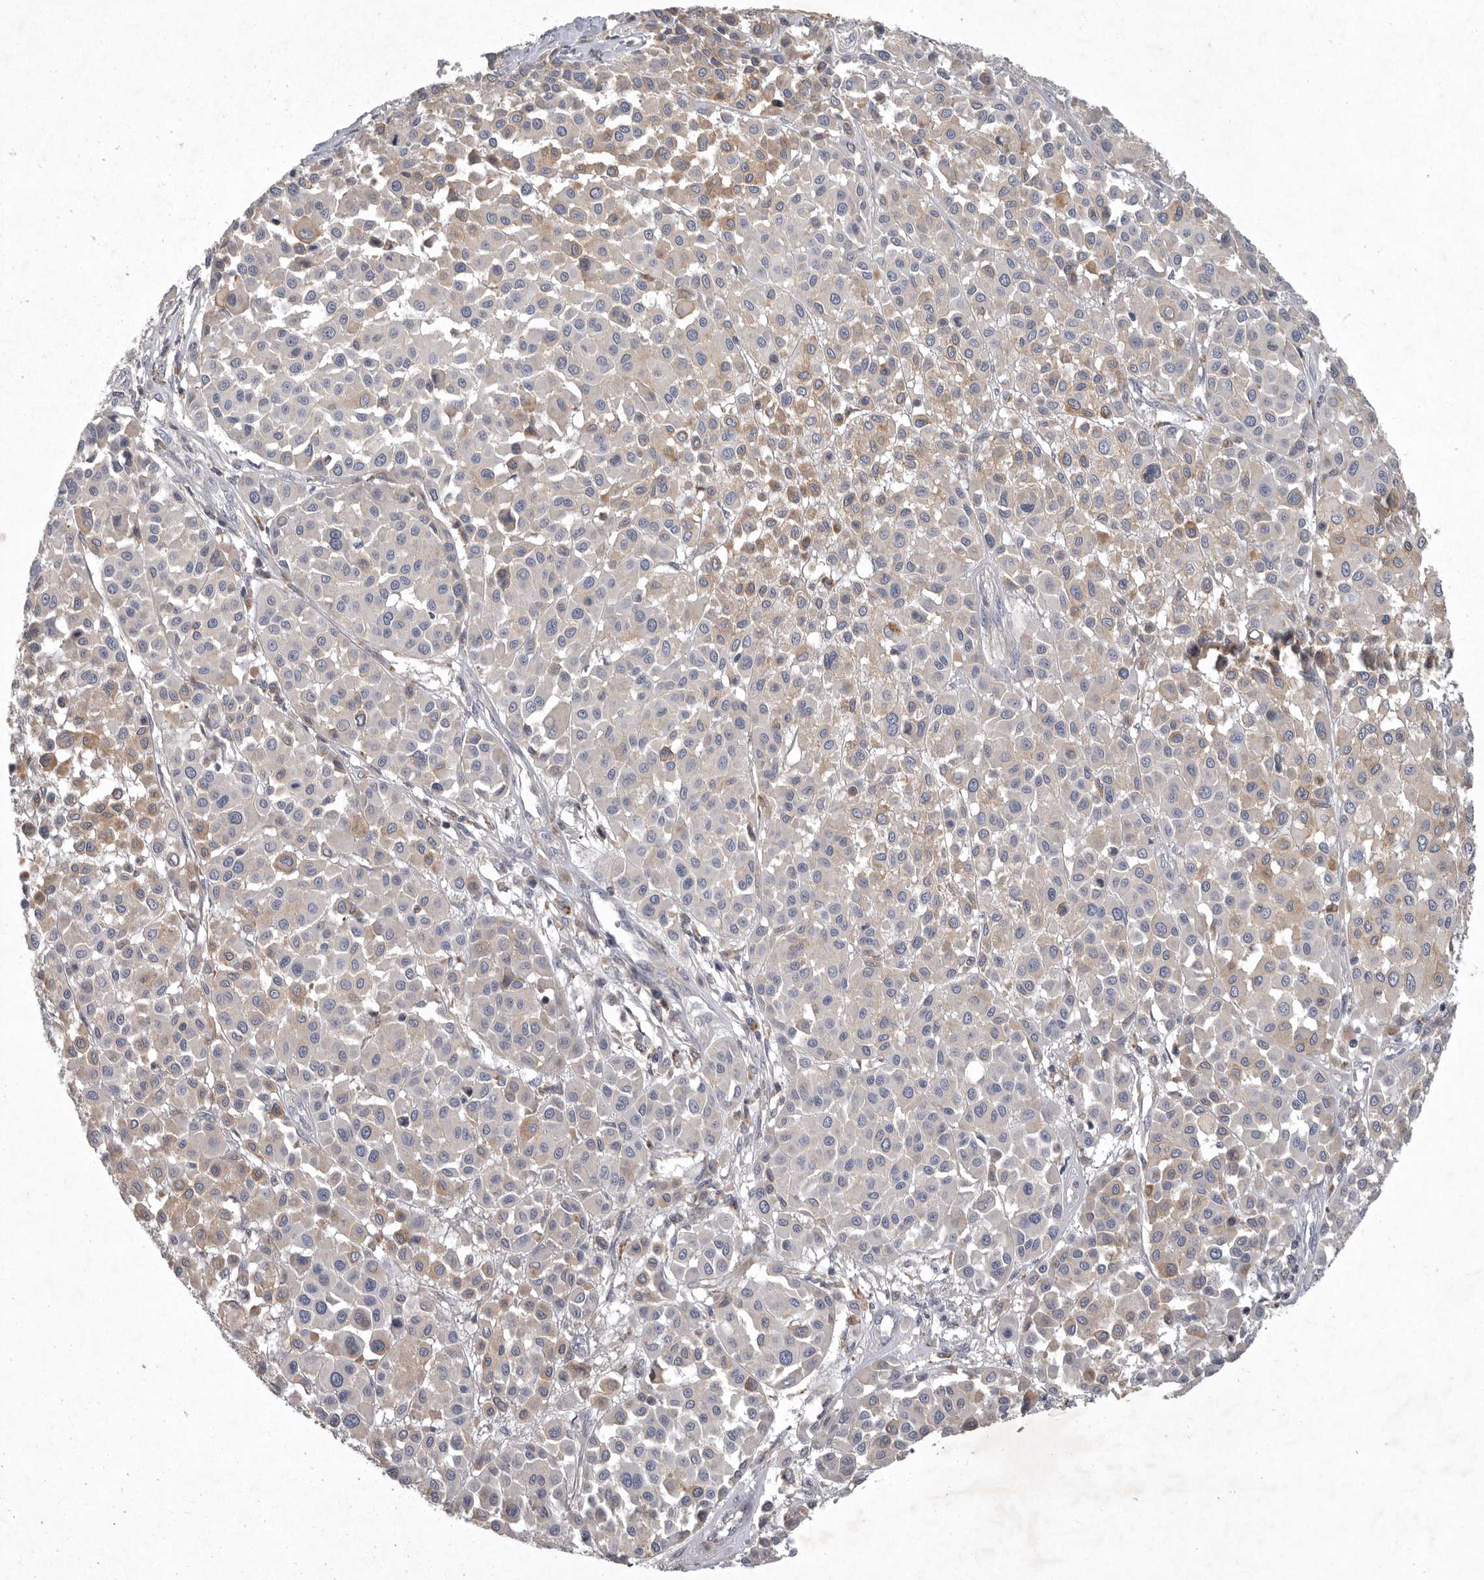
{"staining": {"intensity": "weak", "quantity": "25%-75%", "location": "cytoplasmic/membranous"}, "tissue": "melanoma", "cell_type": "Tumor cells", "image_type": "cancer", "snomed": [{"axis": "morphology", "description": "Malignant melanoma, Metastatic site"}, {"axis": "topography", "description": "Soft tissue"}], "caption": "This is a histology image of immunohistochemistry (IHC) staining of malignant melanoma (metastatic site), which shows weak positivity in the cytoplasmic/membranous of tumor cells.", "gene": "LAMTOR3", "patient": {"sex": "male", "age": 41}}